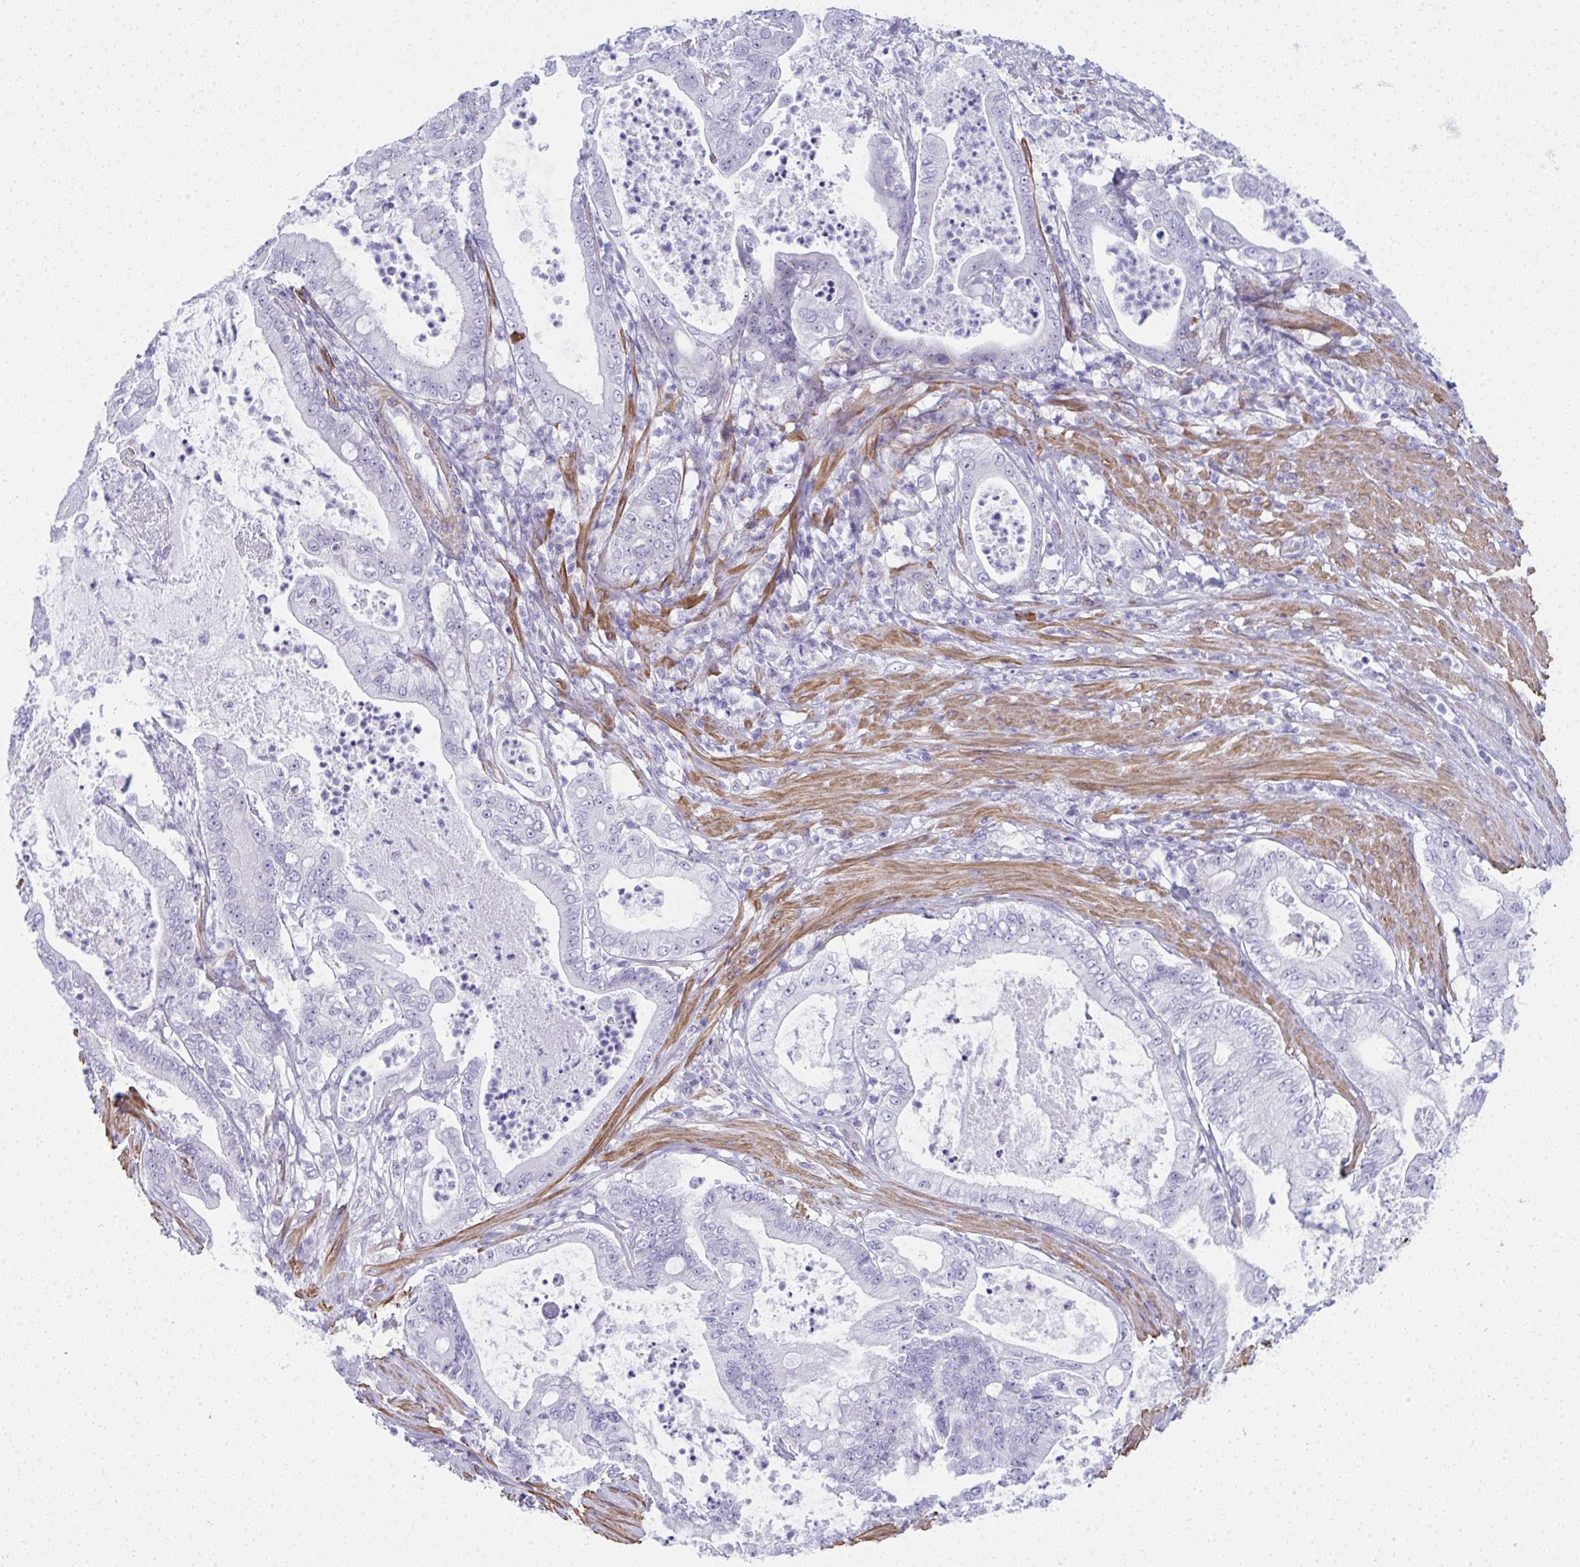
{"staining": {"intensity": "negative", "quantity": "none", "location": "none"}, "tissue": "pancreatic cancer", "cell_type": "Tumor cells", "image_type": "cancer", "snomed": [{"axis": "morphology", "description": "Adenocarcinoma, NOS"}, {"axis": "topography", "description": "Pancreas"}], "caption": "IHC photomicrograph of human pancreatic adenocarcinoma stained for a protein (brown), which shows no positivity in tumor cells. (Immunohistochemistry, brightfield microscopy, high magnification).", "gene": "PUS7L", "patient": {"sex": "male", "age": 71}}